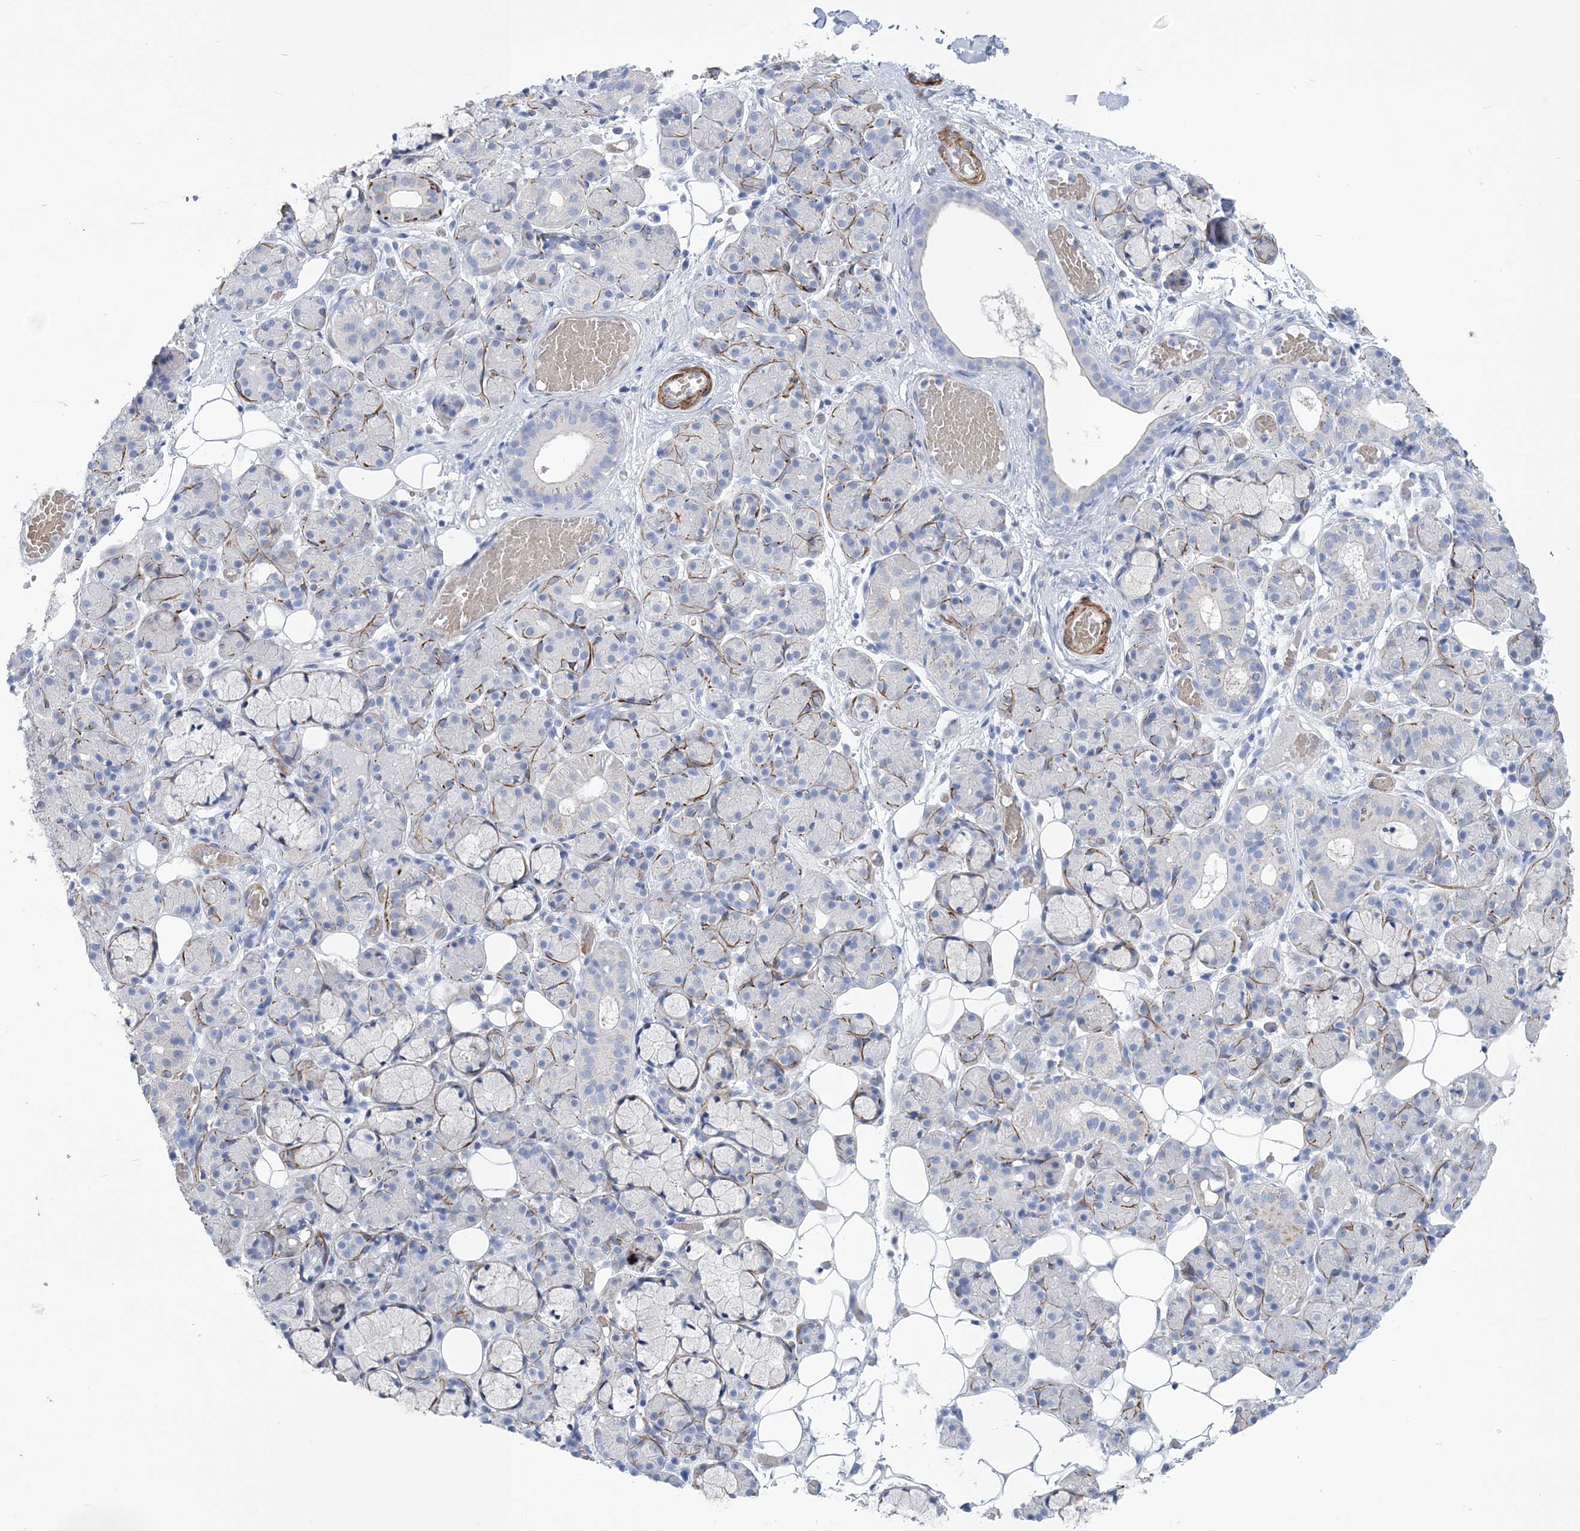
{"staining": {"intensity": "negative", "quantity": "none", "location": "none"}, "tissue": "salivary gland", "cell_type": "Glandular cells", "image_type": "normal", "snomed": [{"axis": "morphology", "description": "Normal tissue, NOS"}, {"axis": "topography", "description": "Salivary gland"}], "caption": "Immunohistochemistry histopathology image of normal human salivary gland stained for a protein (brown), which shows no positivity in glandular cells. The staining is performed using DAB brown chromogen with nuclei counter-stained in using hematoxylin.", "gene": "WDR74", "patient": {"sex": "male", "age": 63}}